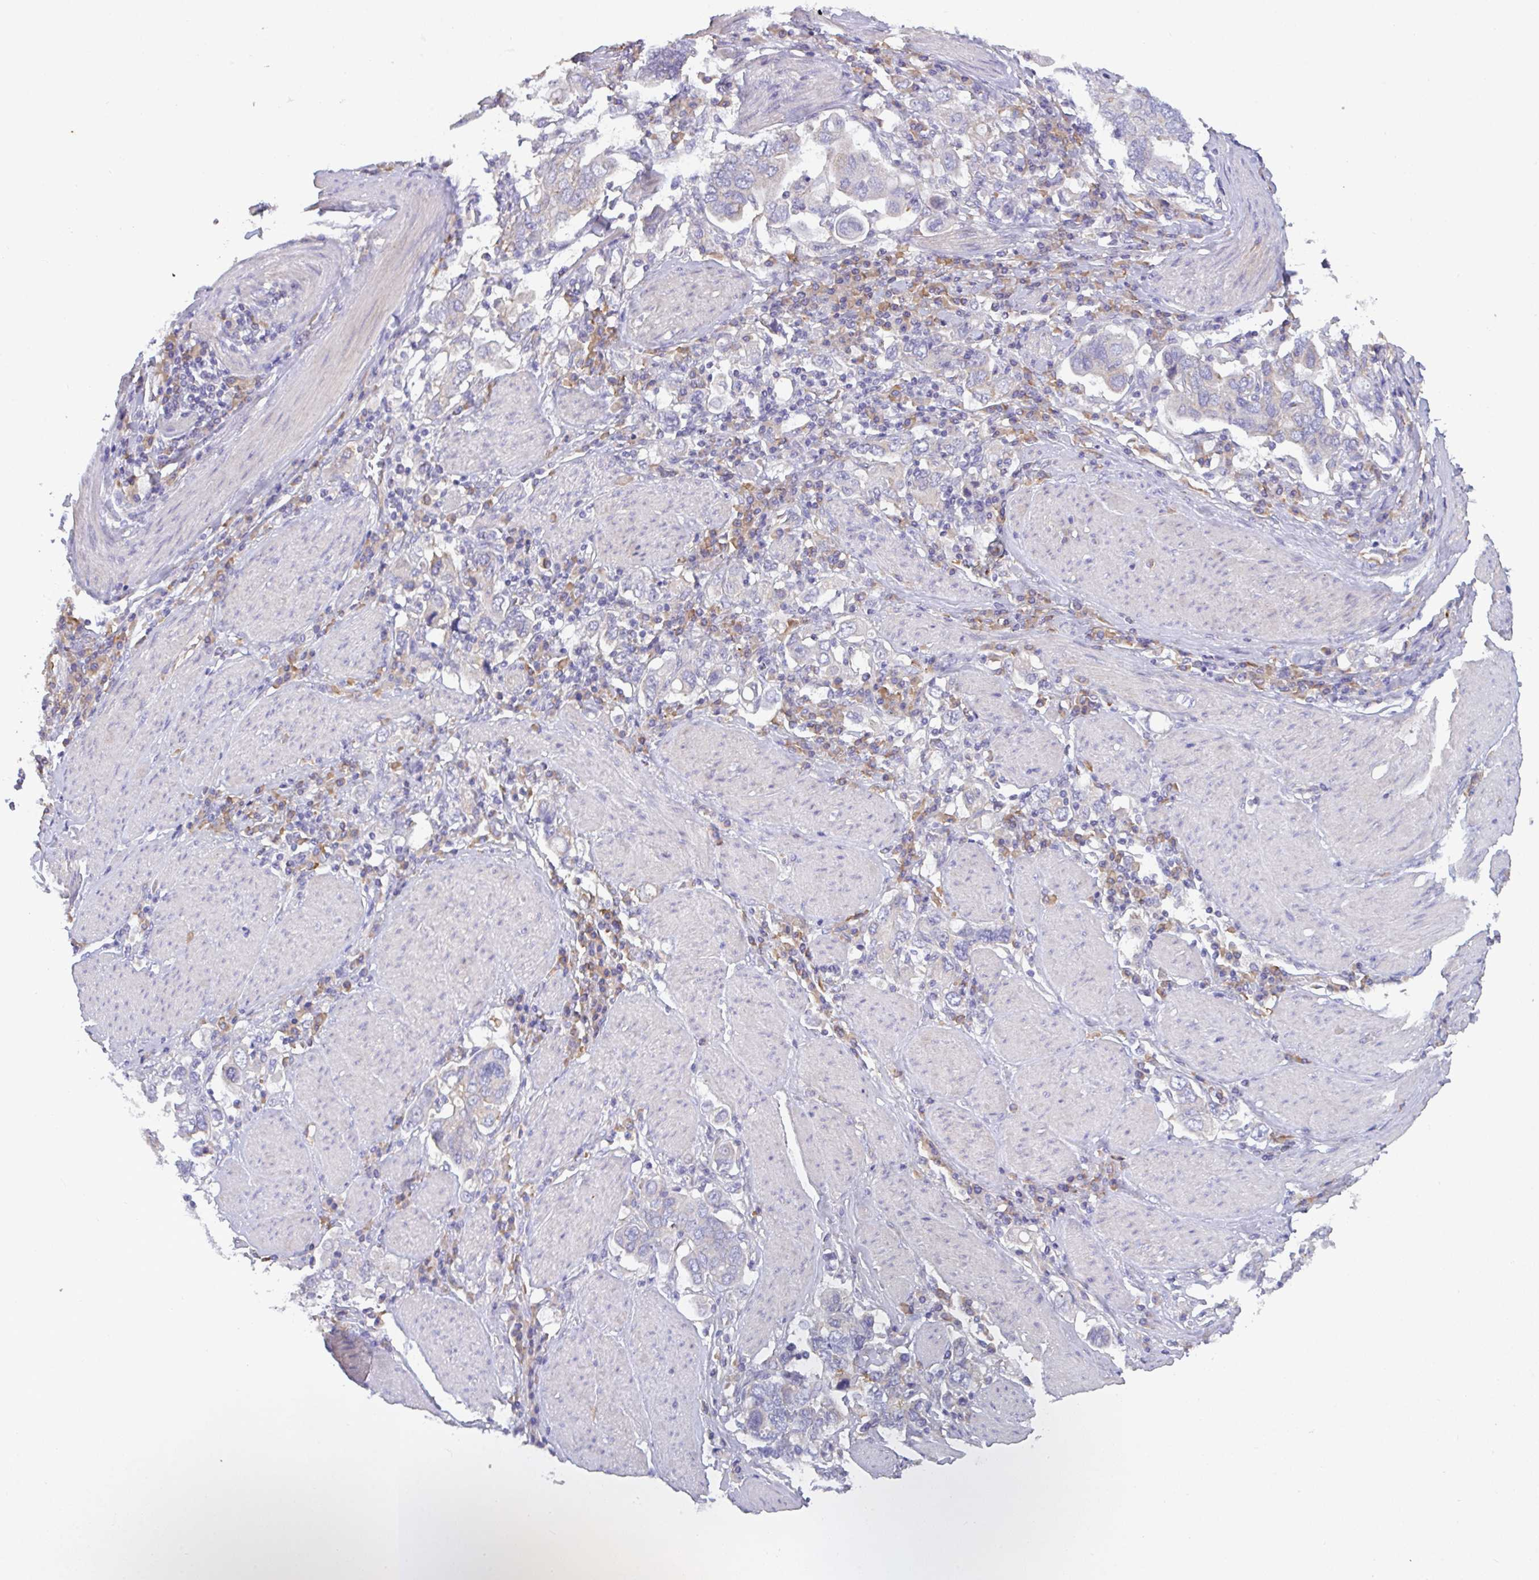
{"staining": {"intensity": "weak", "quantity": "<25%", "location": "cytoplasmic/membranous"}, "tissue": "stomach cancer", "cell_type": "Tumor cells", "image_type": "cancer", "snomed": [{"axis": "morphology", "description": "Adenocarcinoma, NOS"}, {"axis": "topography", "description": "Stomach, upper"}], "caption": "Immunohistochemistry of human stomach cancer displays no expression in tumor cells.", "gene": "SLC66A1", "patient": {"sex": "male", "age": 62}}